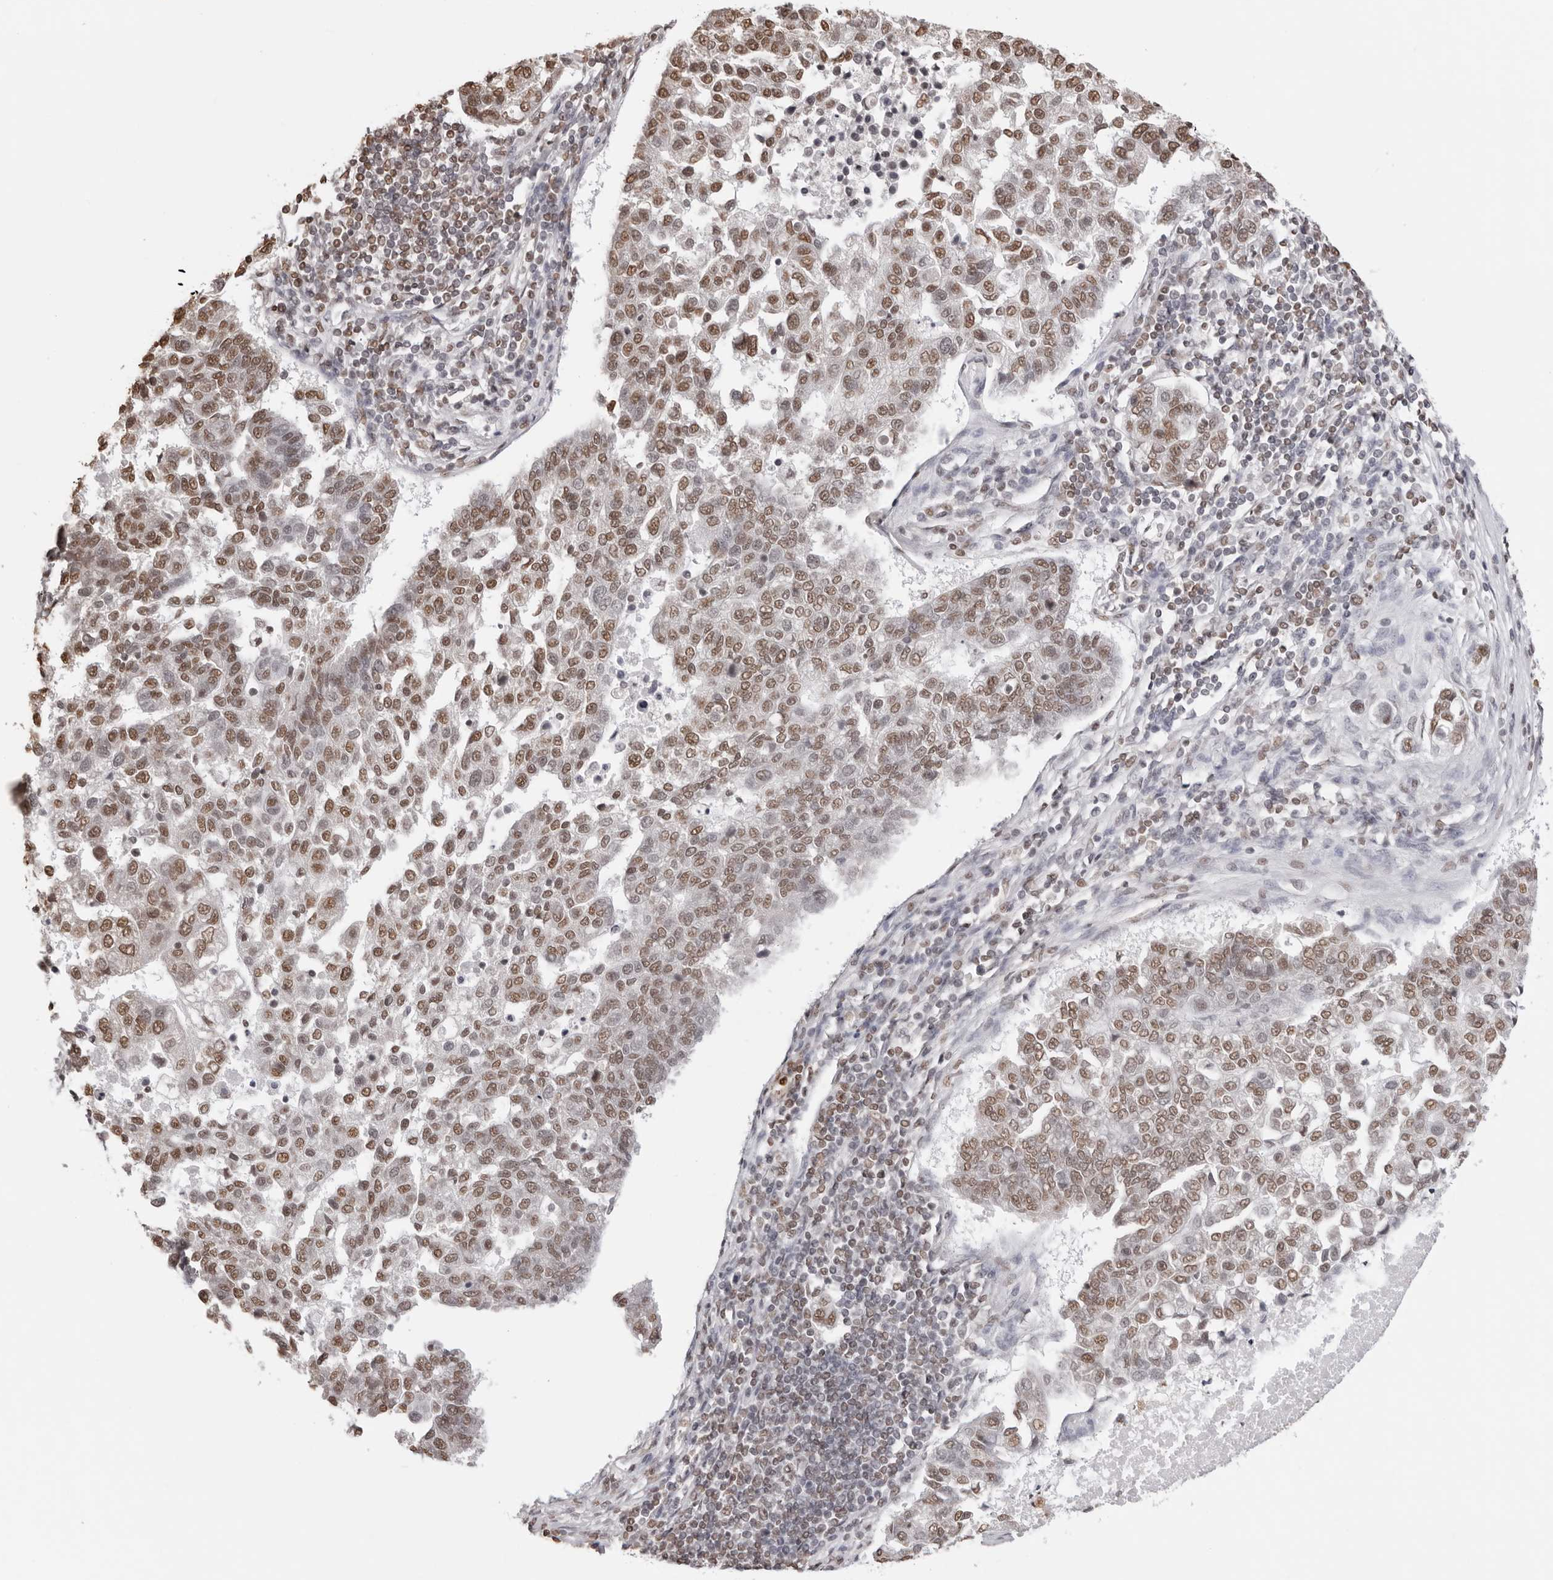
{"staining": {"intensity": "moderate", "quantity": ">75%", "location": "nuclear"}, "tissue": "pancreatic cancer", "cell_type": "Tumor cells", "image_type": "cancer", "snomed": [{"axis": "morphology", "description": "Adenocarcinoma, NOS"}, {"axis": "topography", "description": "Pancreas"}], "caption": "High-power microscopy captured an immunohistochemistry (IHC) micrograph of adenocarcinoma (pancreatic), revealing moderate nuclear staining in about >75% of tumor cells.", "gene": "OLIG3", "patient": {"sex": "female", "age": 61}}